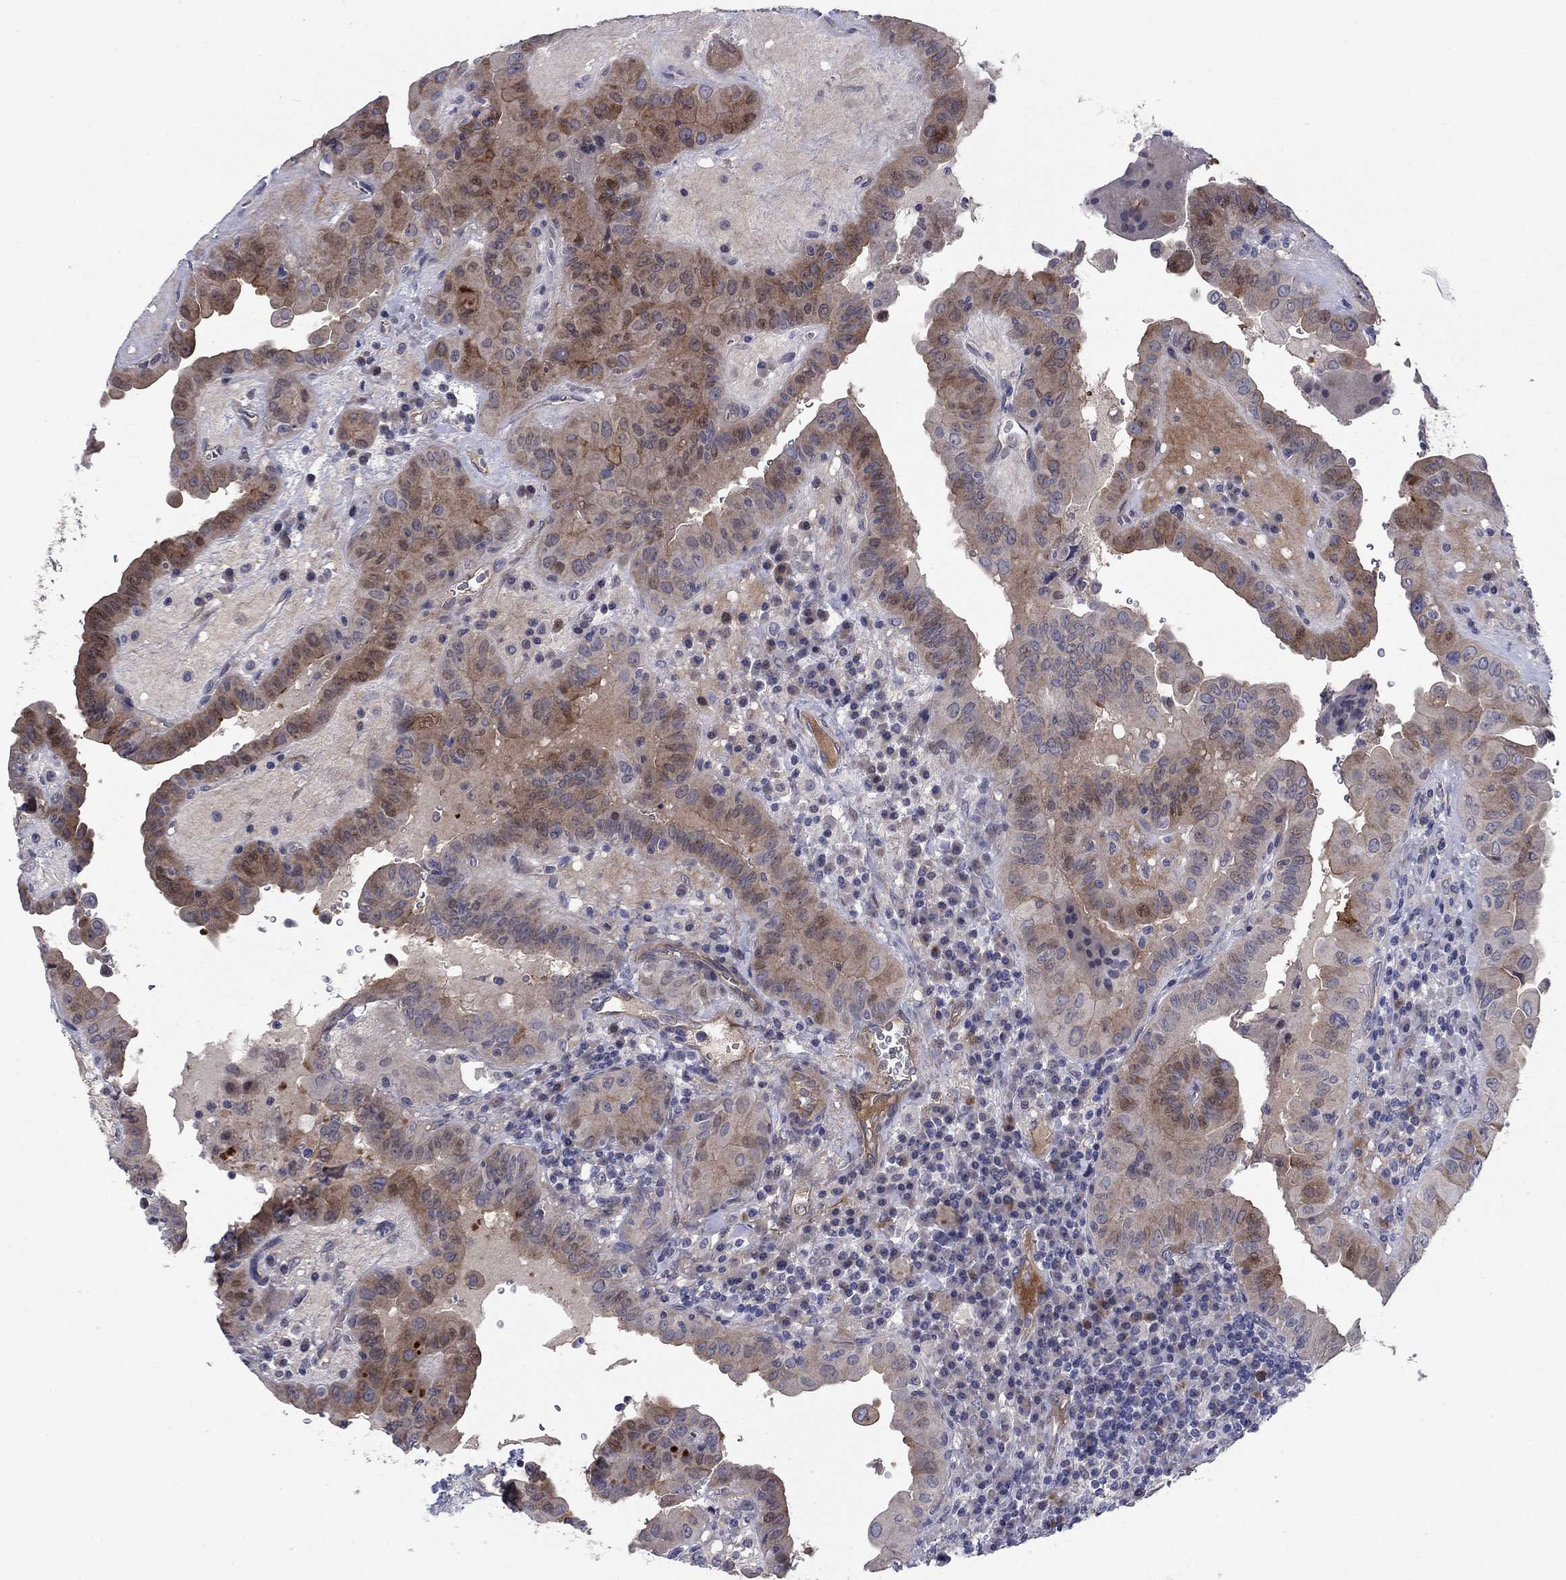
{"staining": {"intensity": "strong", "quantity": "<25%", "location": "cytoplasmic/membranous"}, "tissue": "thyroid cancer", "cell_type": "Tumor cells", "image_type": "cancer", "snomed": [{"axis": "morphology", "description": "Papillary adenocarcinoma, NOS"}, {"axis": "topography", "description": "Thyroid gland"}], "caption": "This photomicrograph displays IHC staining of thyroid cancer, with medium strong cytoplasmic/membranous positivity in approximately <25% of tumor cells.", "gene": "SLC1A1", "patient": {"sex": "female", "age": 37}}